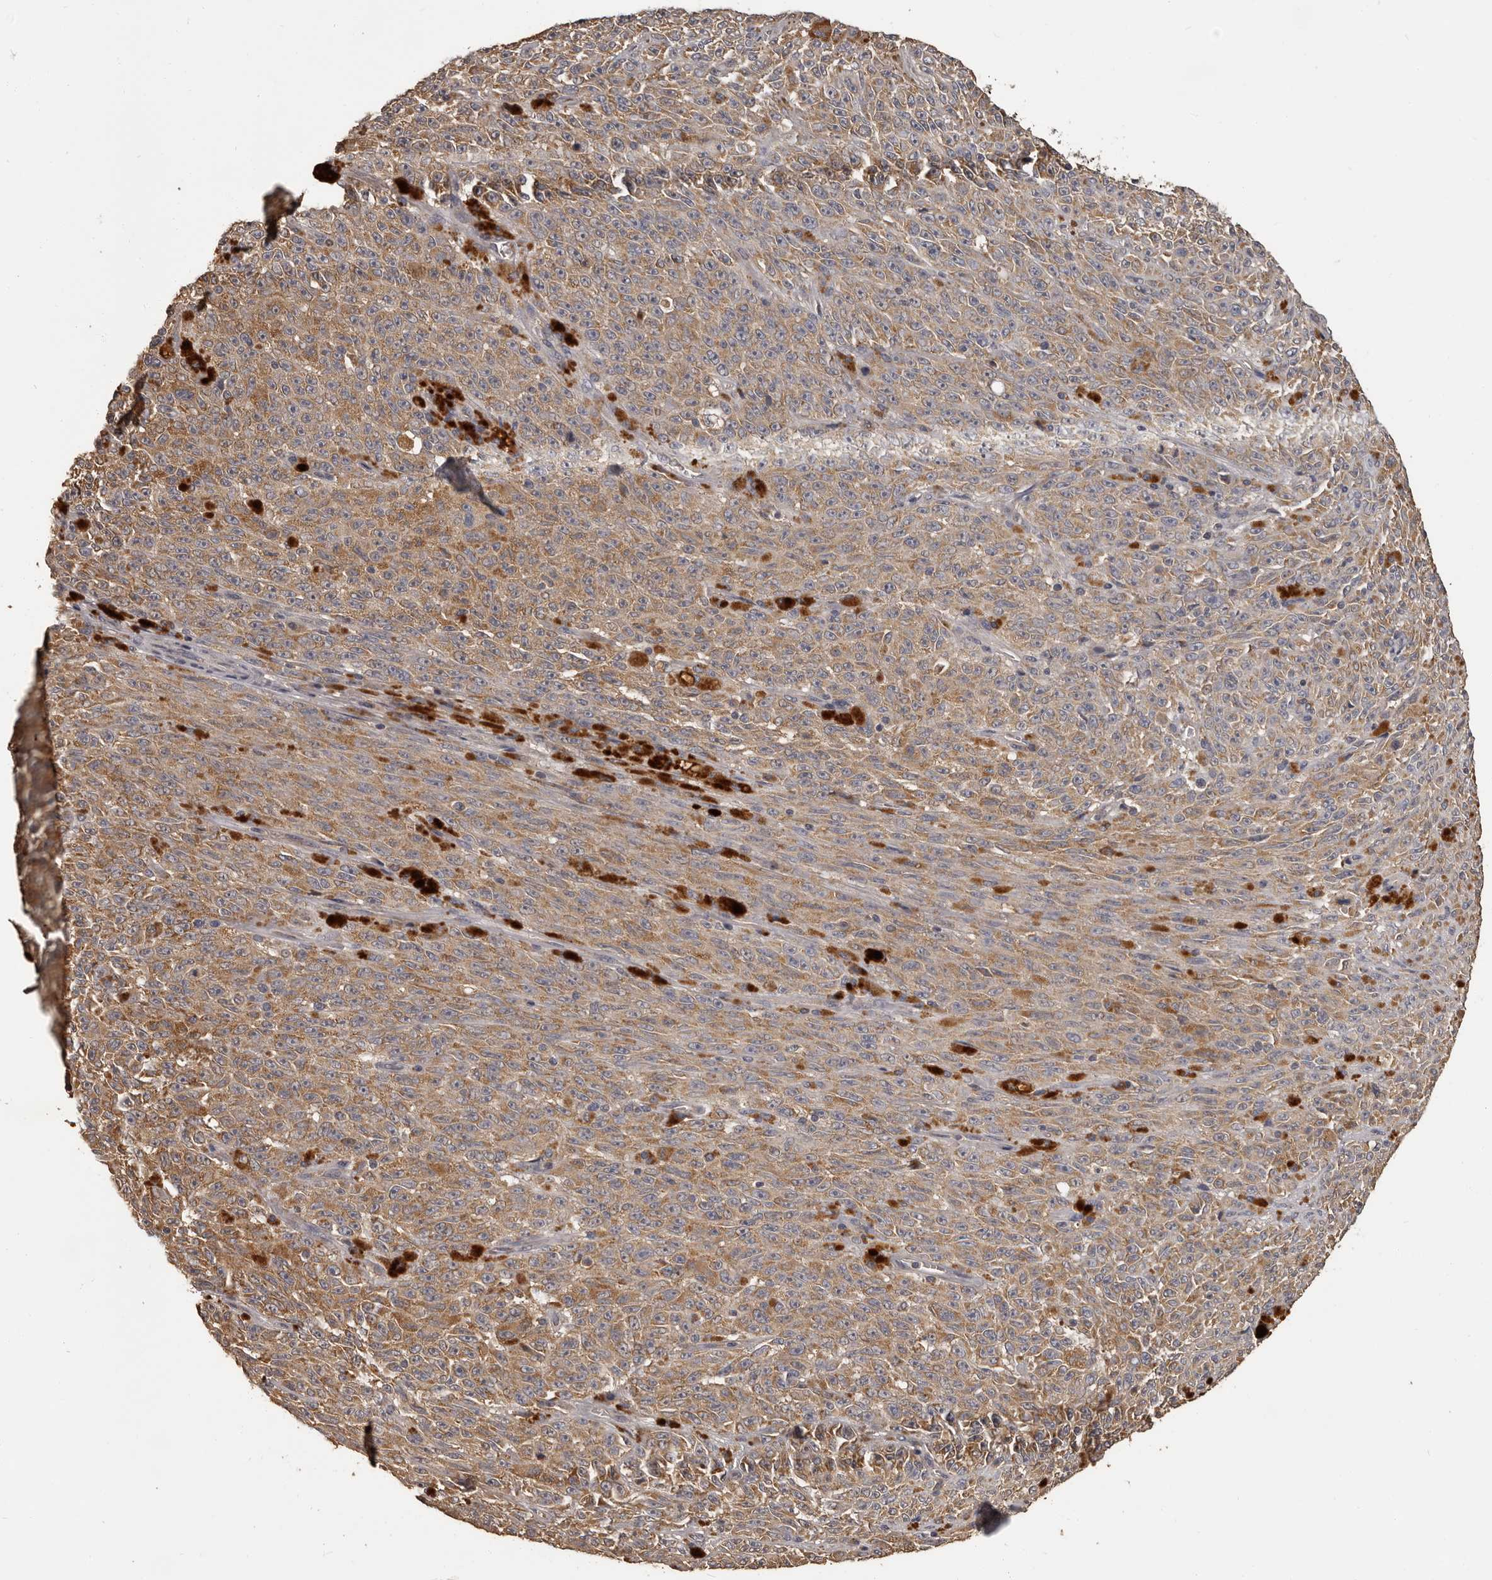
{"staining": {"intensity": "moderate", "quantity": ">75%", "location": "cytoplasmic/membranous"}, "tissue": "melanoma", "cell_type": "Tumor cells", "image_type": "cancer", "snomed": [{"axis": "morphology", "description": "Malignant melanoma, NOS"}, {"axis": "topography", "description": "Skin"}], "caption": "Immunohistochemistry micrograph of human melanoma stained for a protein (brown), which shows medium levels of moderate cytoplasmic/membranous positivity in about >75% of tumor cells.", "gene": "MGAT5", "patient": {"sex": "female", "age": 82}}